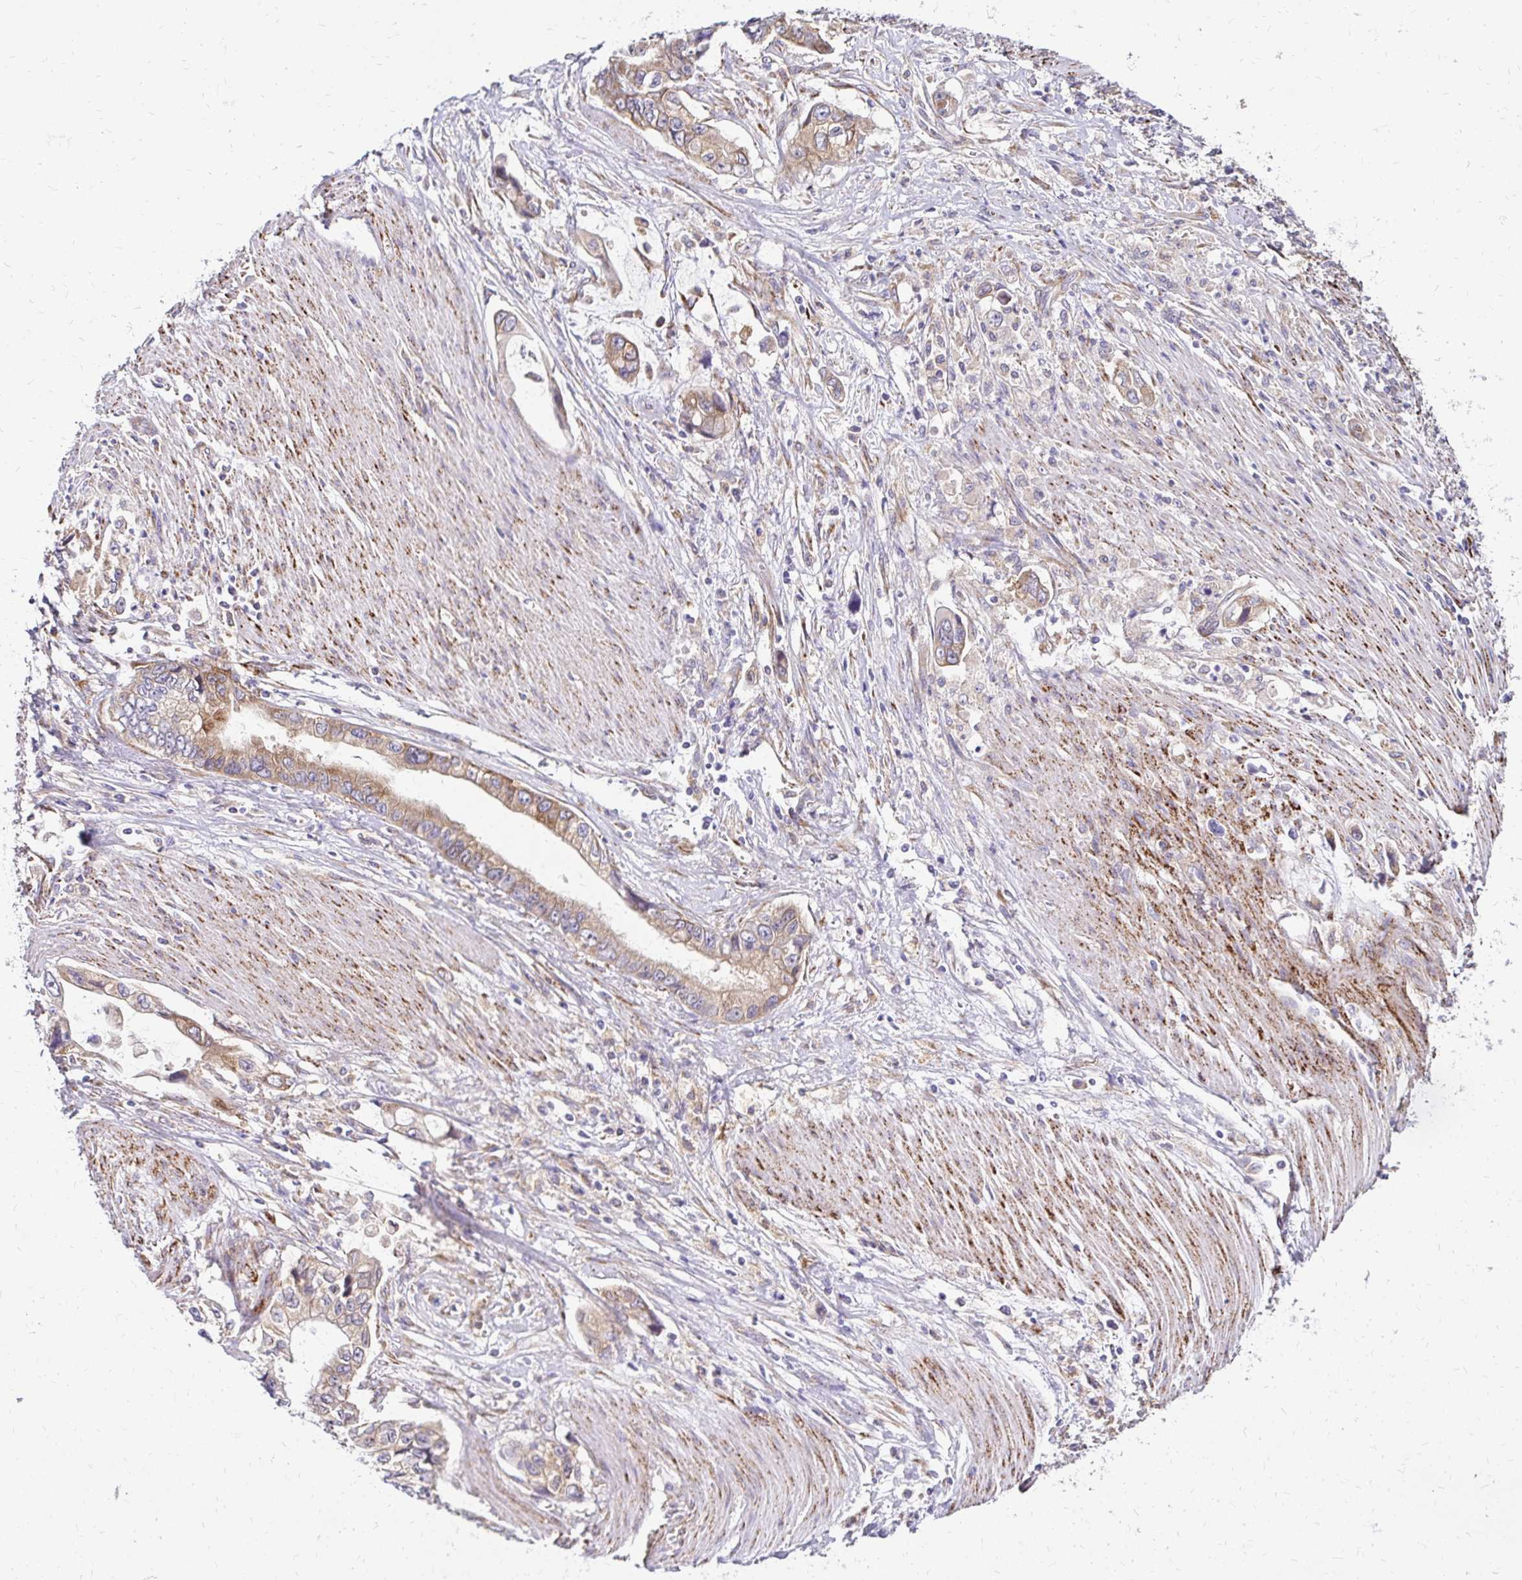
{"staining": {"intensity": "moderate", "quantity": ">75%", "location": "cytoplasmic/membranous"}, "tissue": "stomach cancer", "cell_type": "Tumor cells", "image_type": "cancer", "snomed": [{"axis": "morphology", "description": "Adenocarcinoma, NOS"}, {"axis": "topography", "description": "Pancreas"}, {"axis": "topography", "description": "Stomach, upper"}], "caption": "Immunohistochemistry (DAB (3,3'-diaminobenzidine)) staining of adenocarcinoma (stomach) displays moderate cytoplasmic/membranous protein staining in approximately >75% of tumor cells.", "gene": "IDUA", "patient": {"sex": "male", "age": 77}}